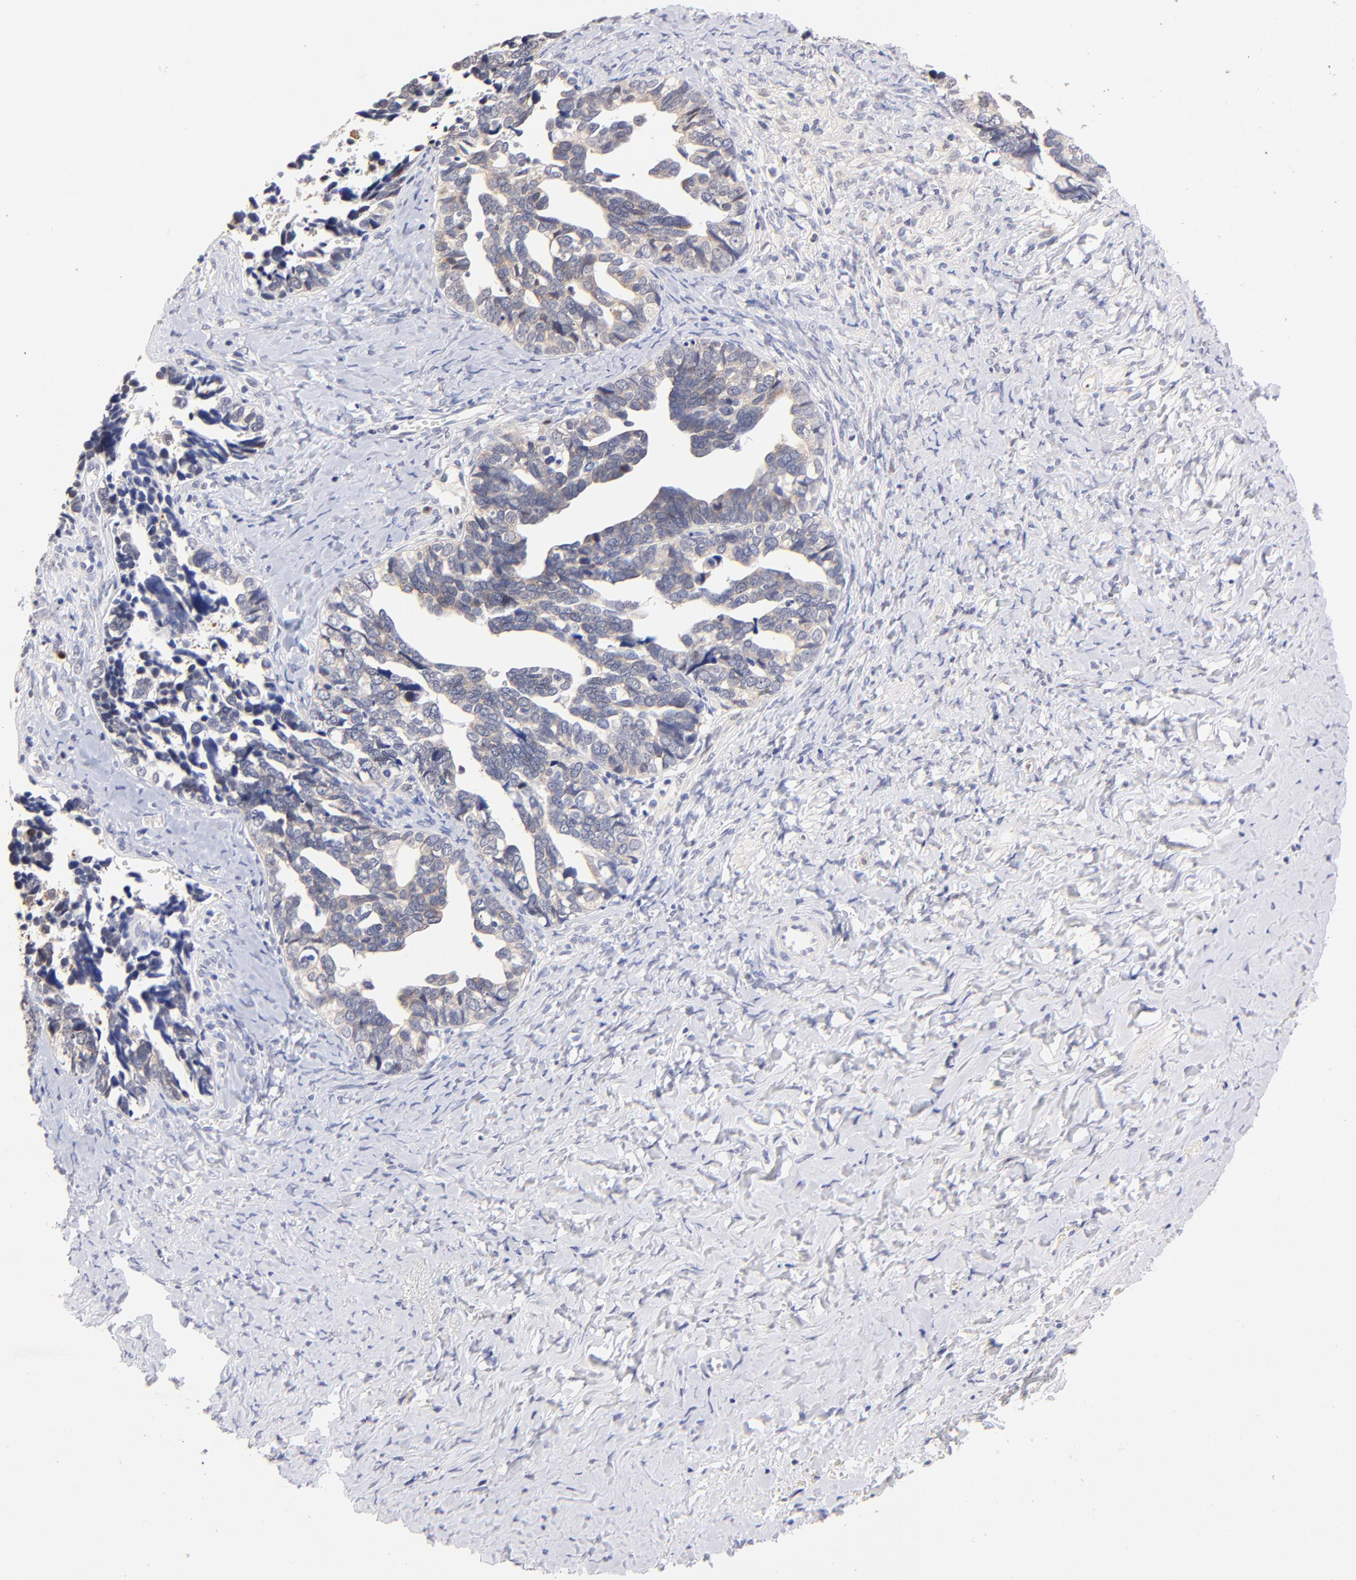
{"staining": {"intensity": "weak", "quantity": "25%-75%", "location": "cytoplasmic/membranous"}, "tissue": "ovarian cancer", "cell_type": "Tumor cells", "image_type": "cancer", "snomed": [{"axis": "morphology", "description": "Cystadenocarcinoma, serous, NOS"}, {"axis": "topography", "description": "Ovary"}], "caption": "Immunohistochemical staining of human ovarian cancer (serous cystadenocarcinoma) demonstrates low levels of weak cytoplasmic/membranous expression in about 25%-75% of tumor cells.", "gene": "ZNF155", "patient": {"sex": "female", "age": 77}}